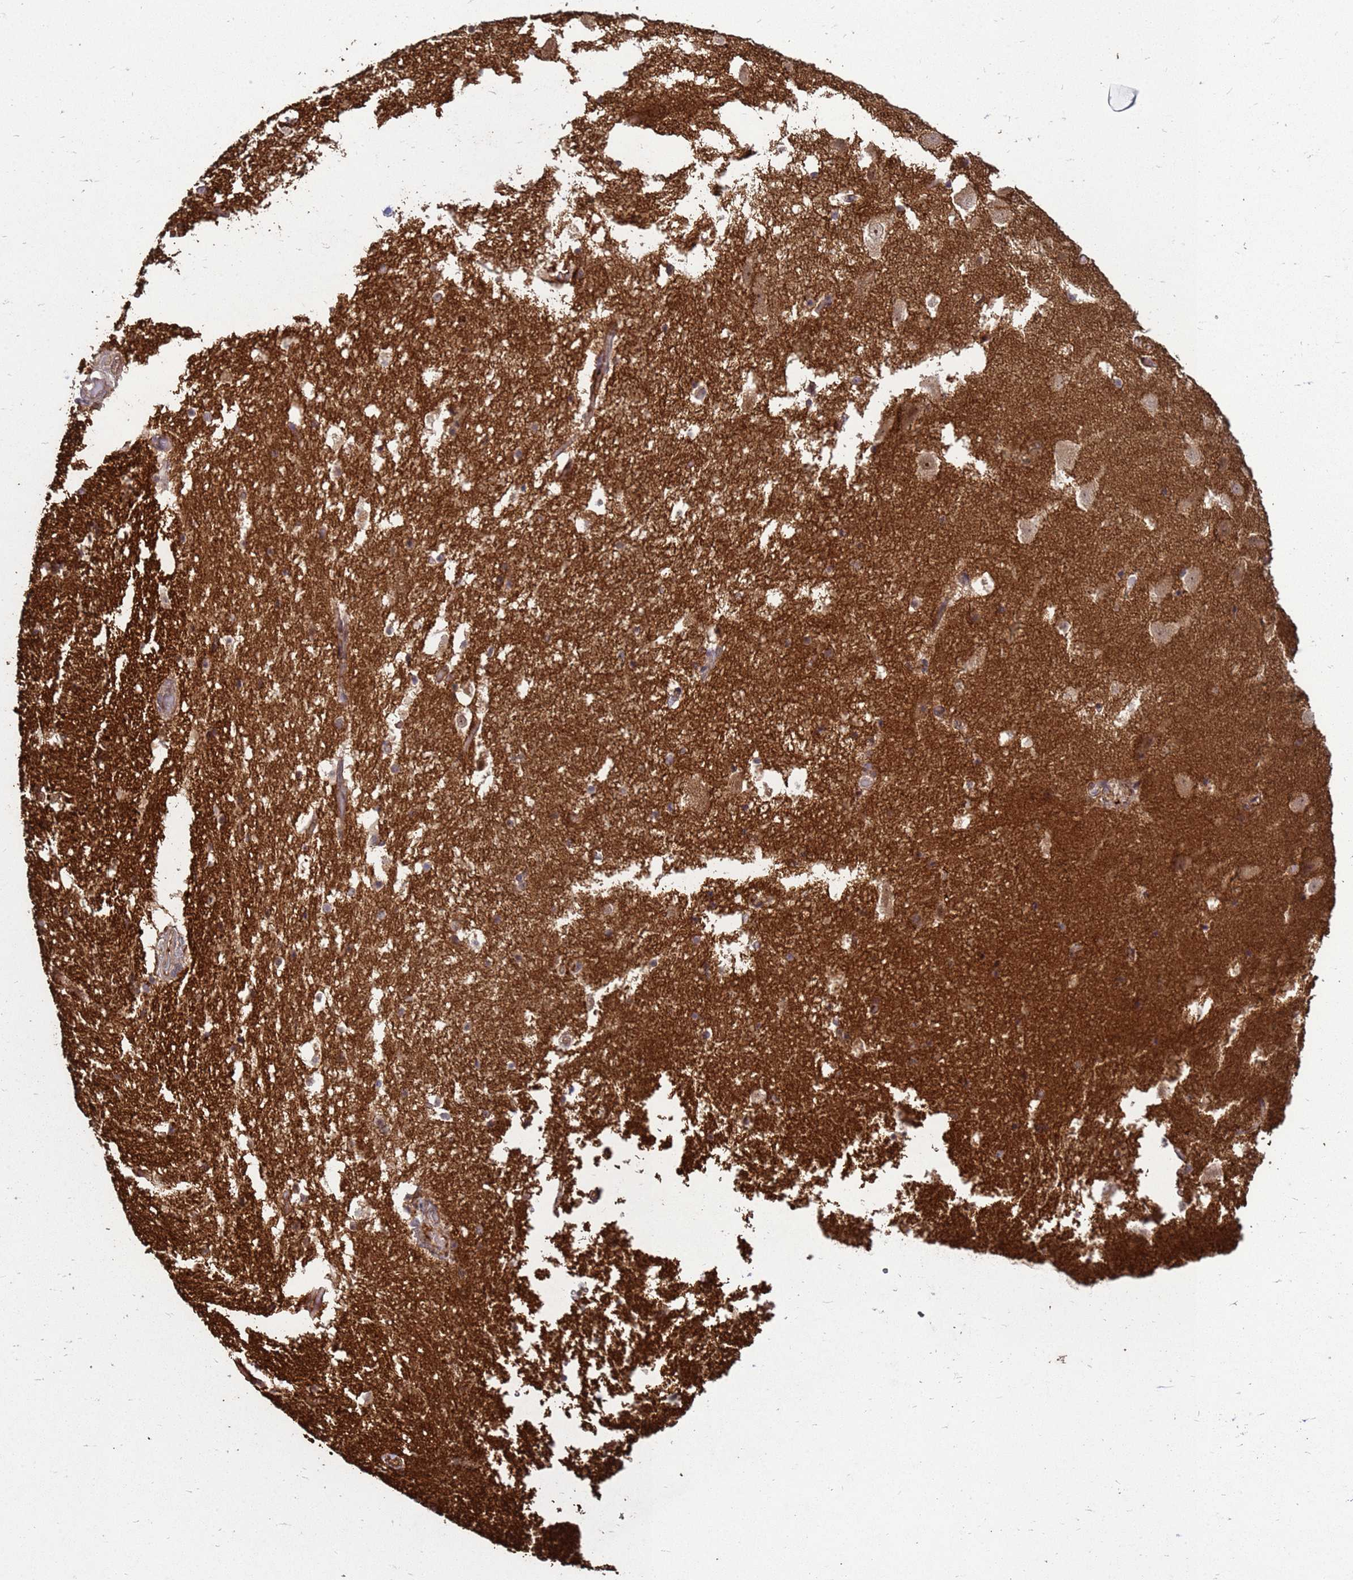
{"staining": {"intensity": "weak", "quantity": "<25%", "location": "cytoplasmic/membranous"}, "tissue": "hippocampus", "cell_type": "Glial cells", "image_type": "normal", "snomed": [{"axis": "morphology", "description": "Normal tissue, NOS"}, {"axis": "topography", "description": "Hippocampus"}], "caption": "Benign hippocampus was stained to show a protein in brown. There is no significant positivity in glial cells. (Stains: DAB immunohistochemistry with hematoxylin counter stain, Microscopy: brightfield microscopy at high magnification).", "gene": "CRBN", "patient": {"sex": "female", "age": 52}}